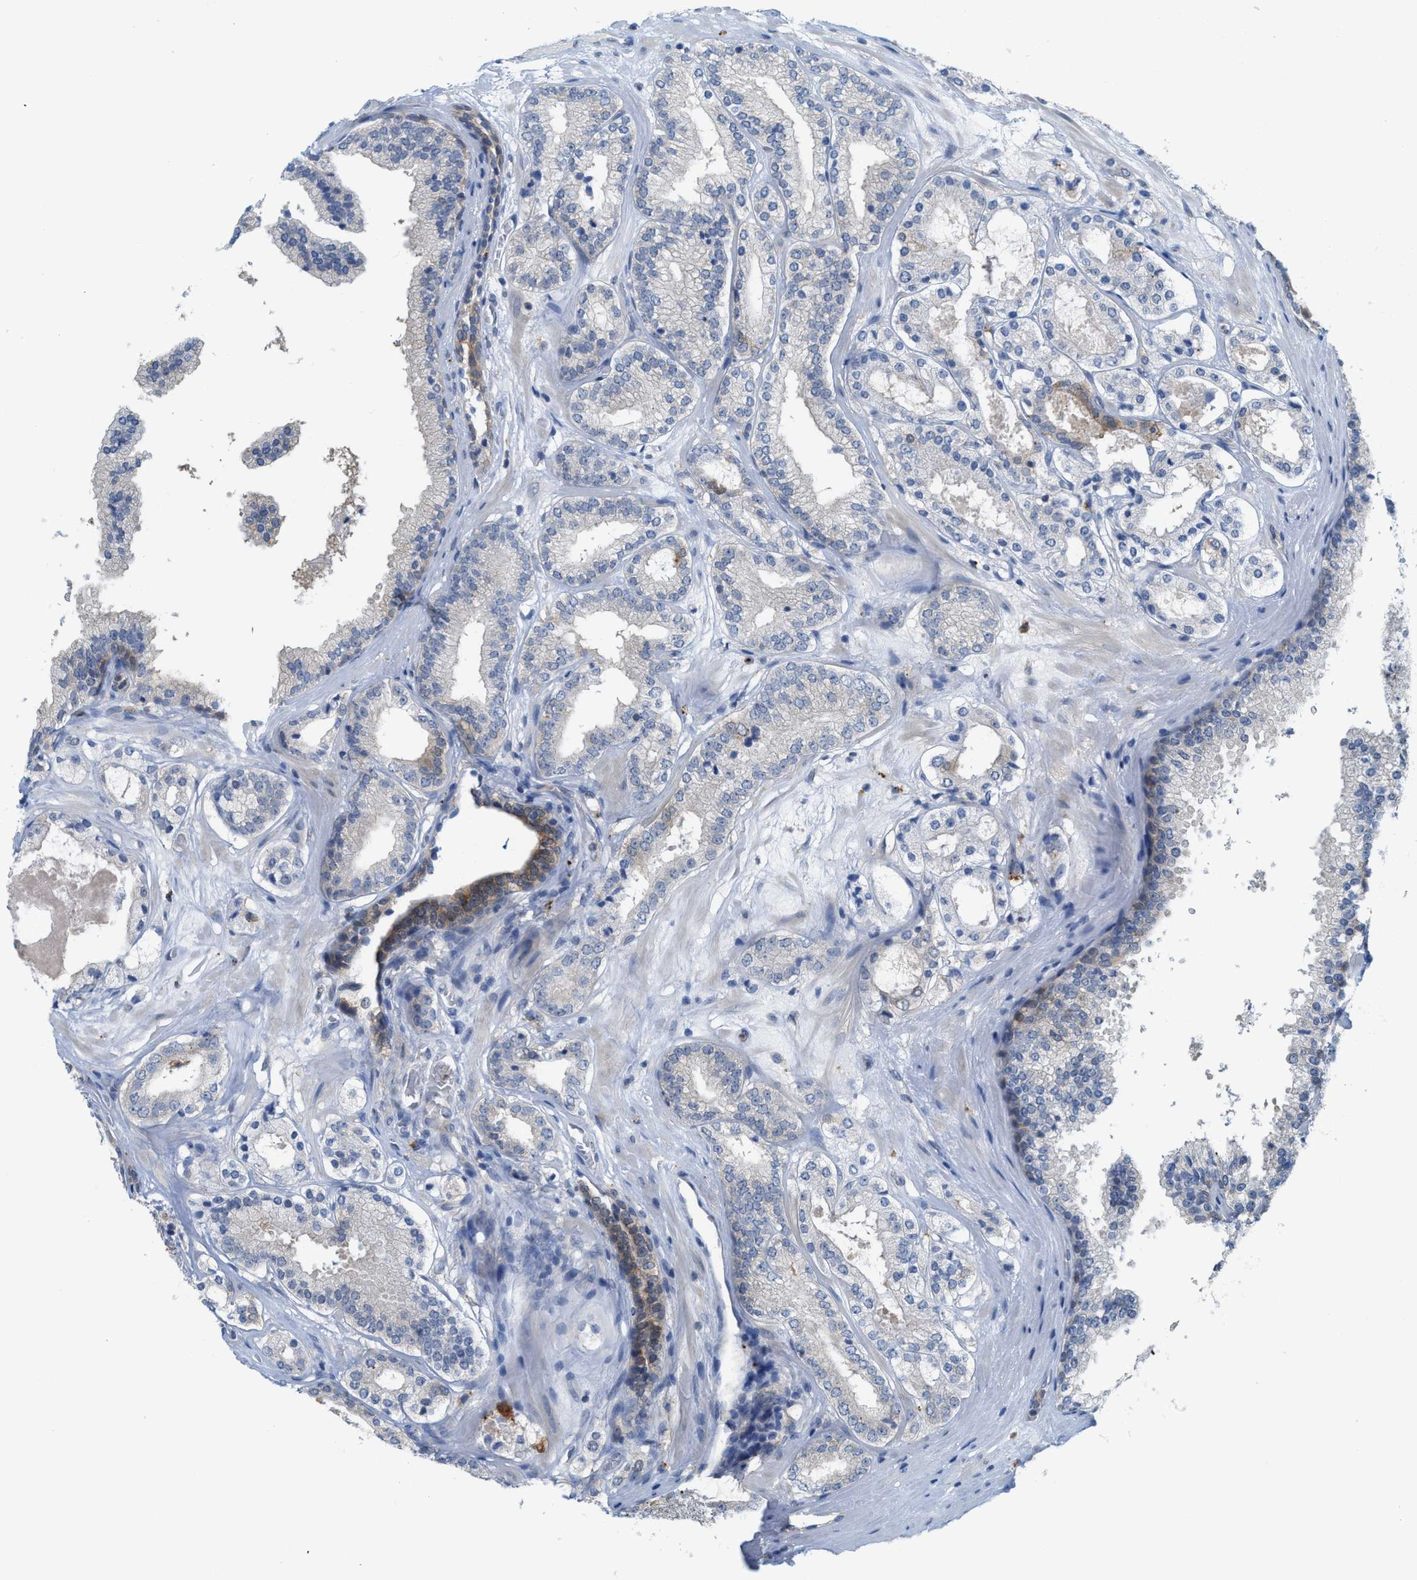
{"staining": {"intensity": "negative", "quantity": "none", "location": "none"}, "tissue": "prostate cancer", "cell_type": "Tumor cells", "image_type": "cancer", "snomed": [{"axis": "morphology", "description": "Adenocarcinoma, High grade"}, {"axis": "topography", "description": "Prostate"}], "caption": "DAB (3,3'-diaminobenzidine) immunohistochemical staining of prostate cancer (high-grade adenocarcinoma) reveals no significant positivity in tumor cells.", "gene": "CSTB", "patient": {"sex": "male", "age": 65}}